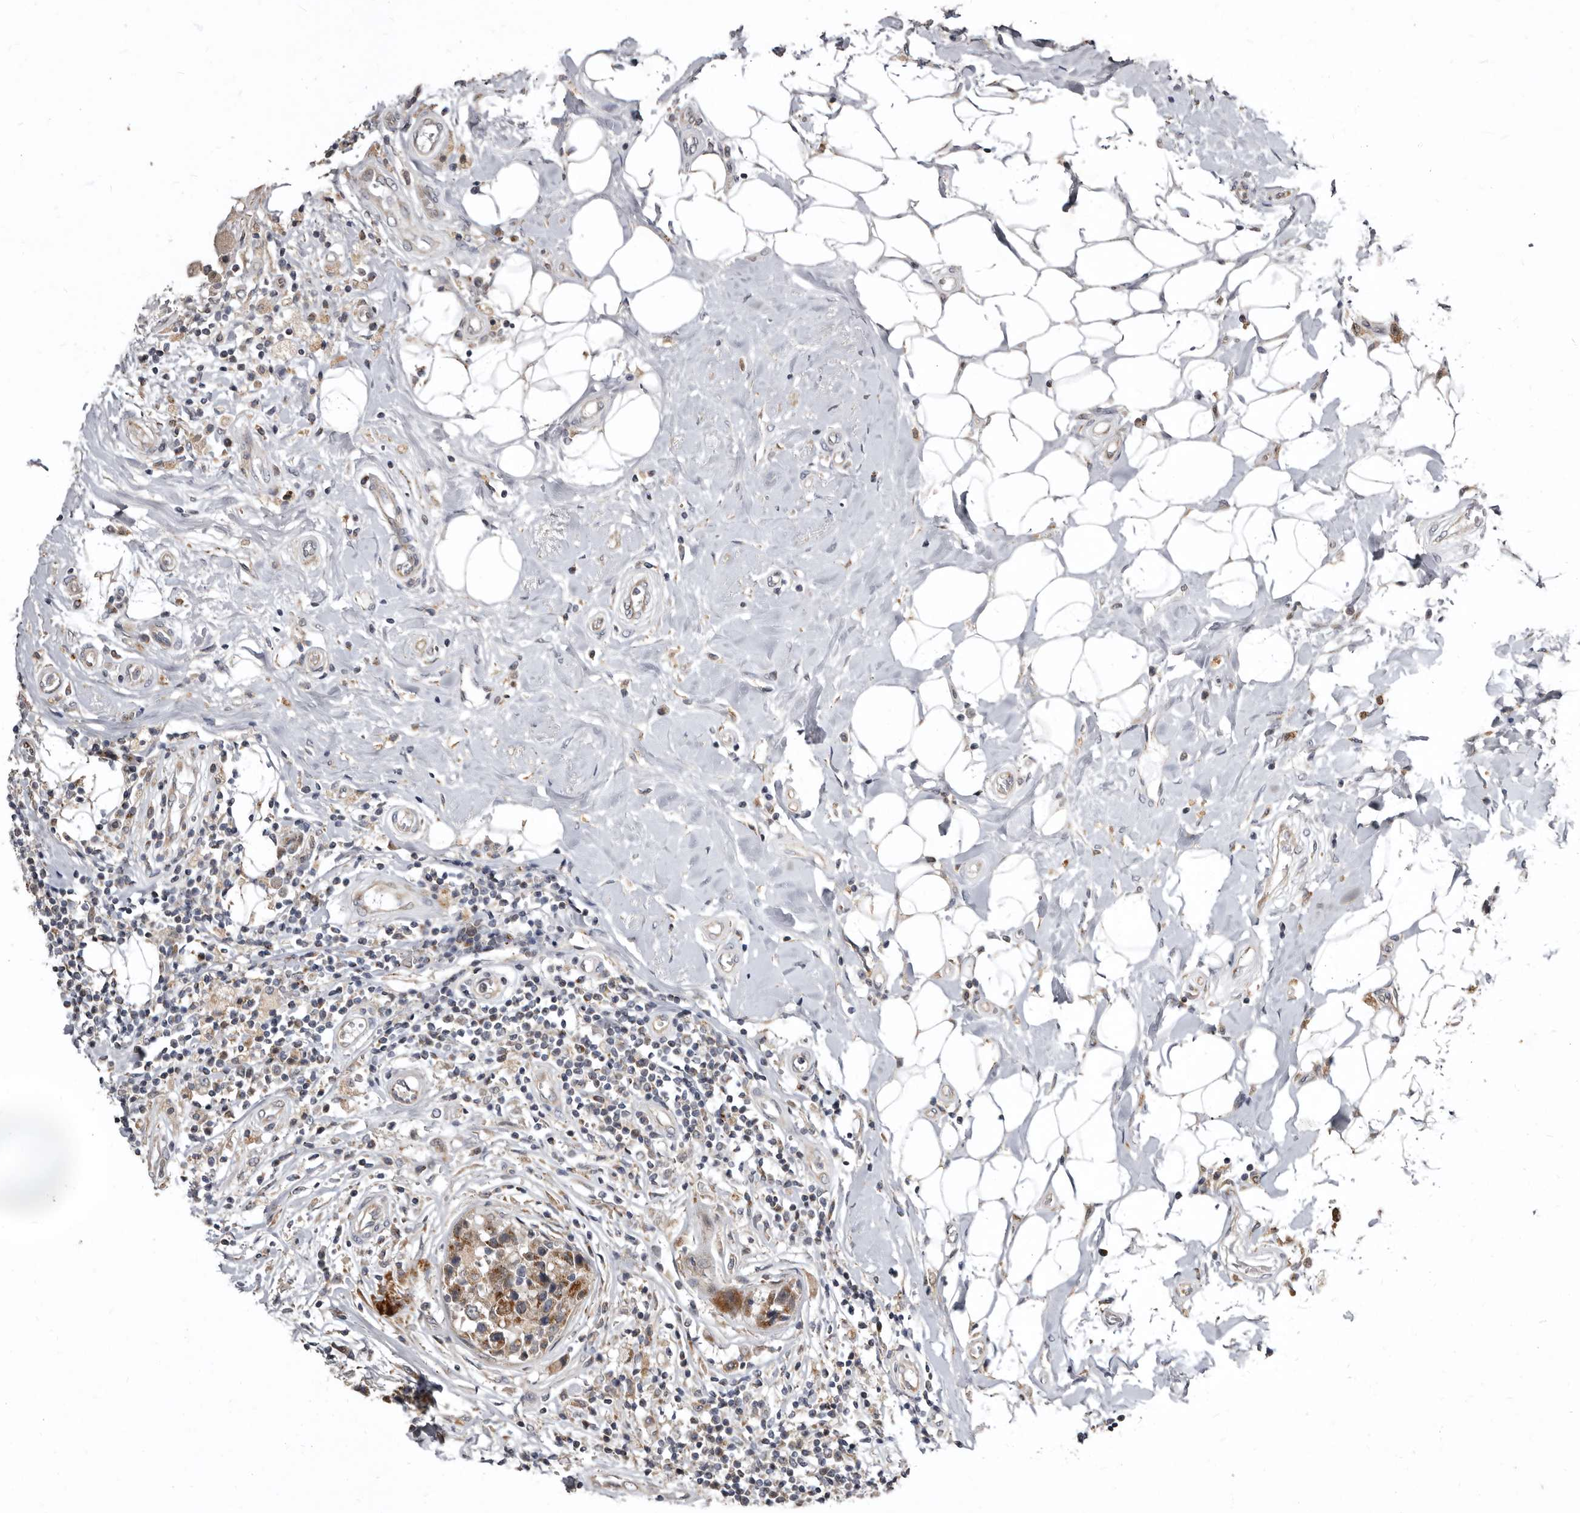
{"staining": {"intensity": "moderate", "quantity": ">75%", "location": "cytoplasmic/membranous"}, "tissue": "breast cancer", "cell_type": "Tumor cells", "image_type": "cancer", "snomed": [{"axis": "morphology", "description": "Duct carcinoma"}, {"axis": "topography", "description": "Breast"}], "caption": "Invasive ductal carcinoma (breast) stained with a protein marker reveals moderate staining in tumor cells.", "gene": "SMC4", "patient": {"sex": "female", "age": 27}}